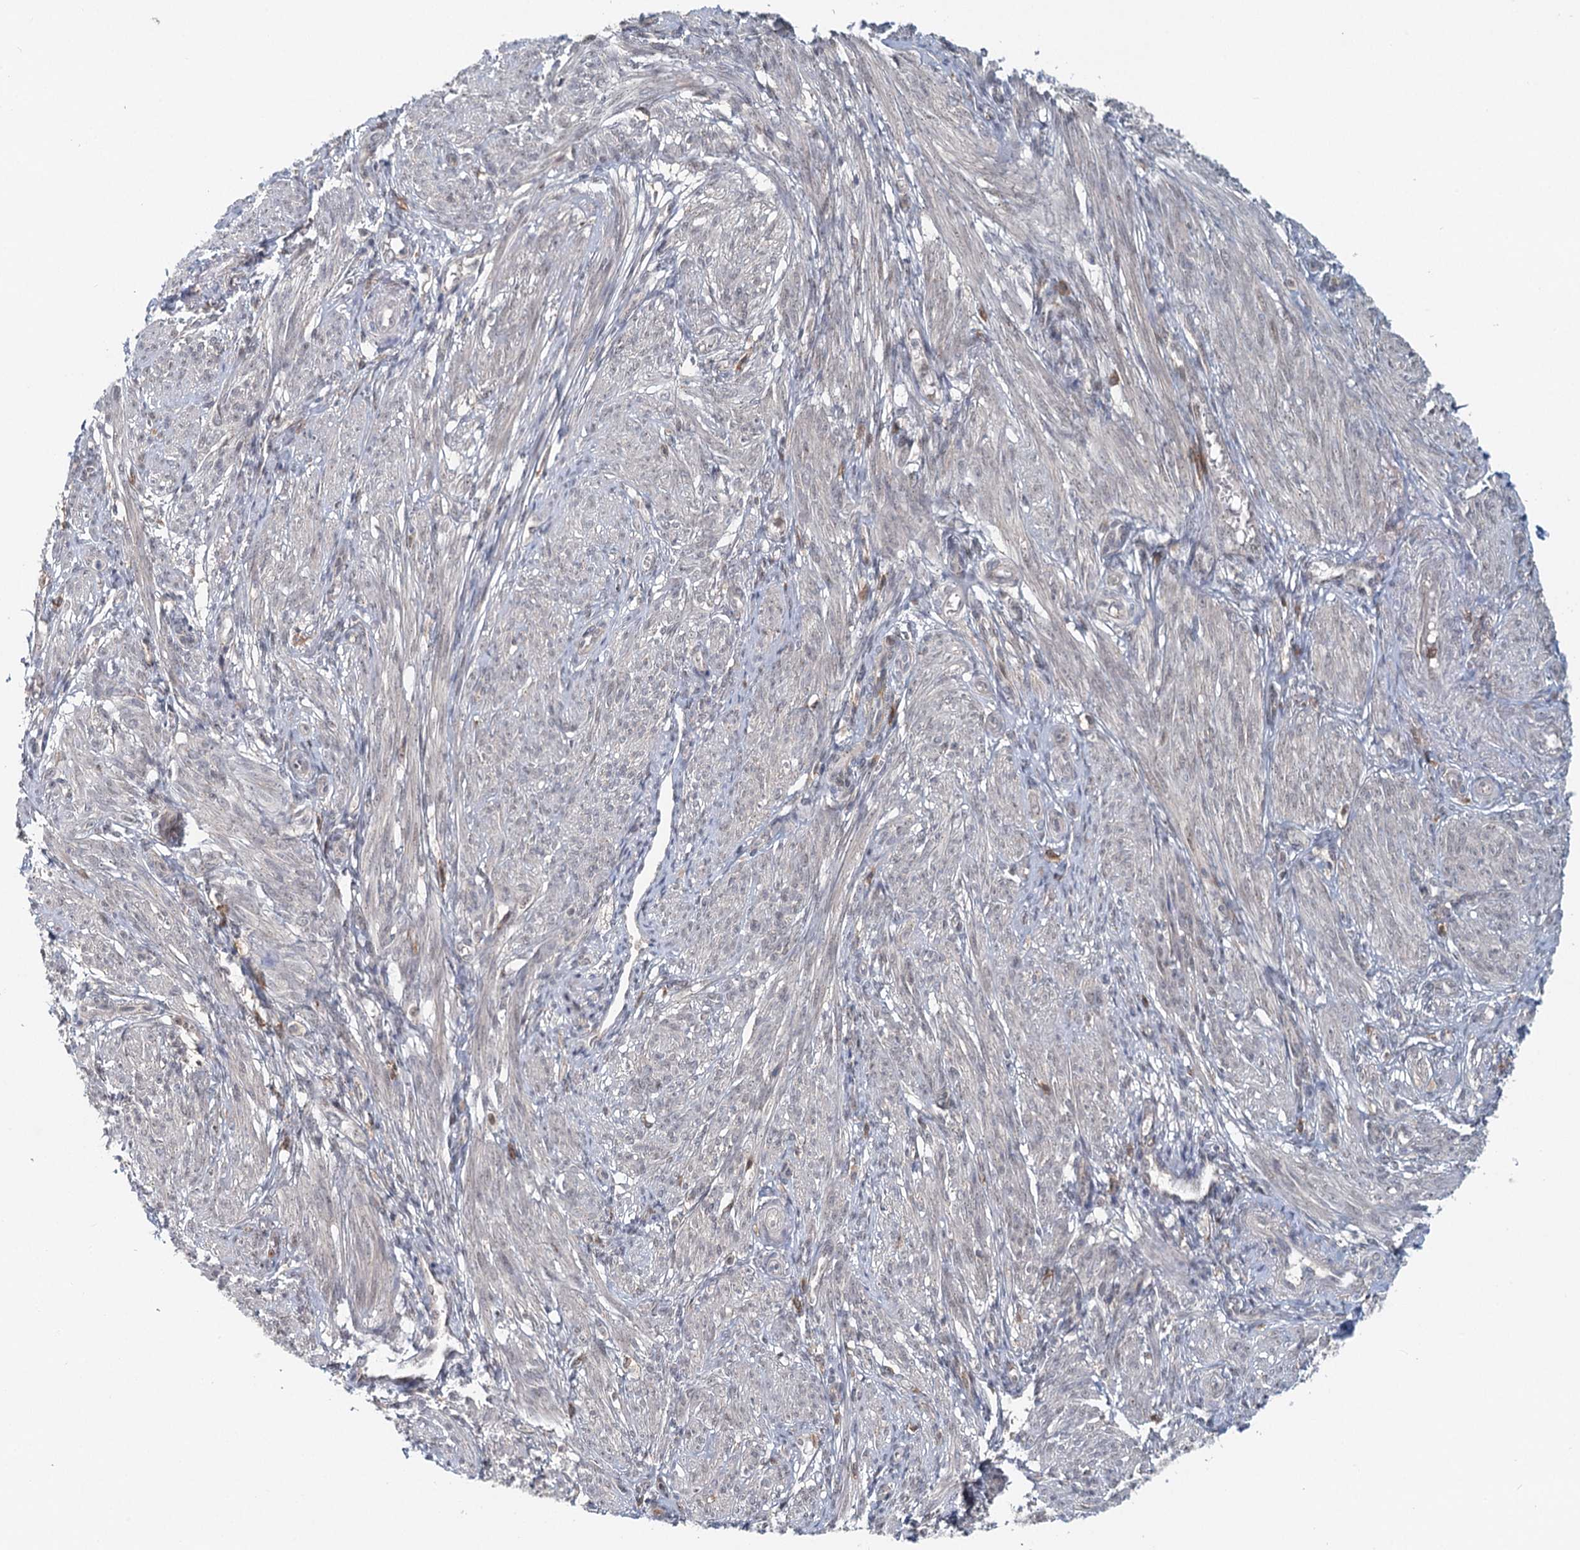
{"staining": {"intensity": "negative", "quantity": "none", "location": "none"}, "tissue": "smooth muscle", "cell_type": "Smooth muscle cells", "image_type": "normal", "snomed": [{"axis": "morphology", "description": "Normal tissue, NOS"}, {"axis": "topography", "description": "Smooth muscle"}], "caption": "Smooth muscle was stained to show a protein in brown. There is no significant expression in smooth muscle cells. (Stains: DAB immunohistochemistry with hematoxylin counter stain, Microscopy: brightfield microscopy at high magnification).", "gene": "CDC42SE2", "patient": {"sex": "female", "age": 39}}